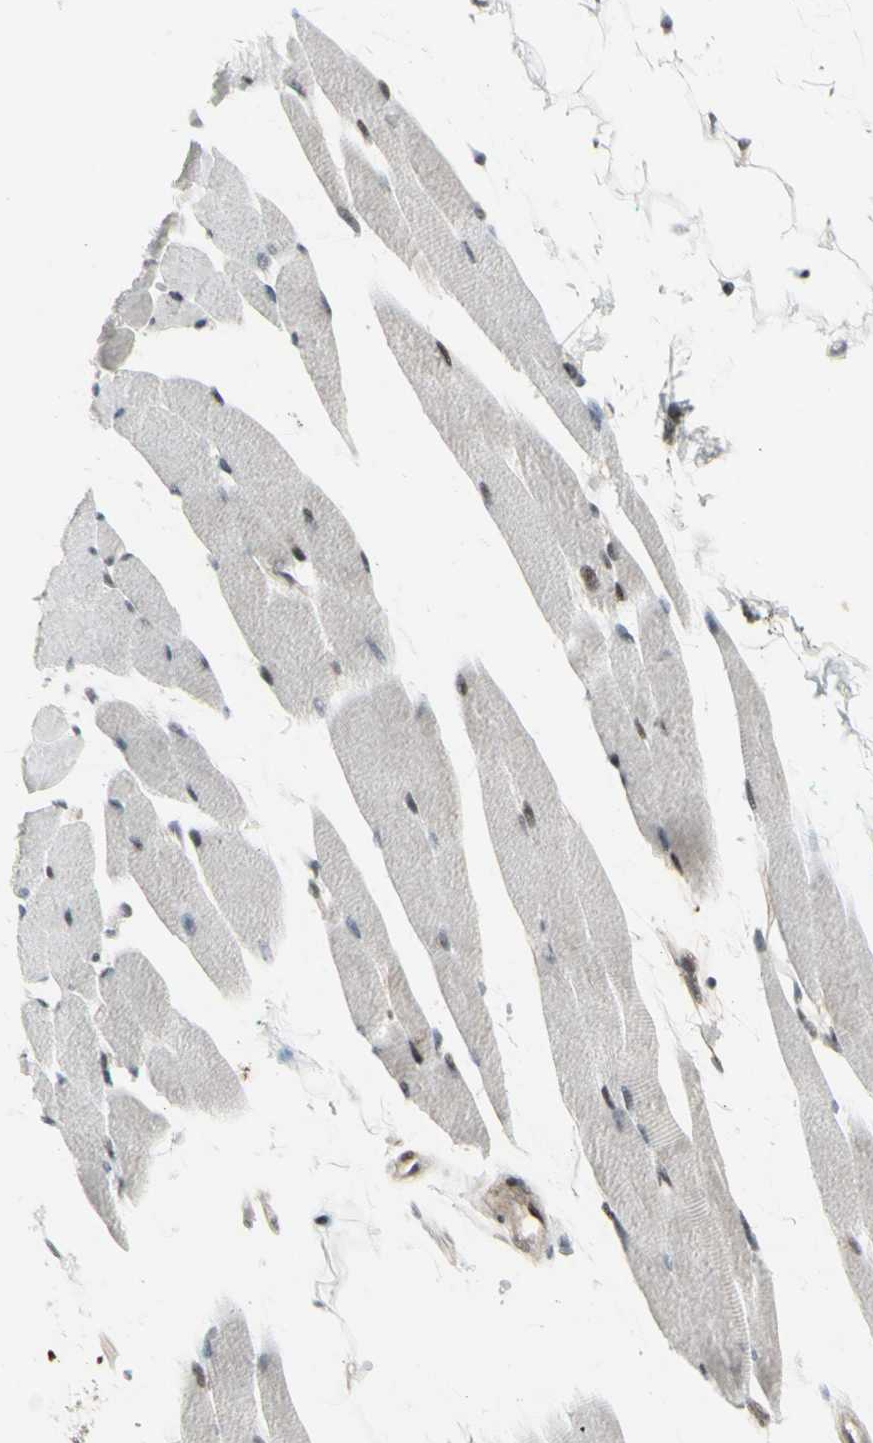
{"staining": {"intensity": "moderate", "quantity": "25%-75%", "location": "cytoplasmic/membranous,nuclear"}, "tissue": "skeletal muscle", "cell_type": "Myocytes", "image_type": "normal", "snomed": [{"axis": "morphology", "description": "Normal tissue, NOS"}, {"axis": "topography", "description": "Skeletal muscle"}, {"axis": "topography", "description": "Oral tissue"}, {"axis": "topography", "description": "Peripheral nerve tissue"}], "caption": "This photomicrograph shows immunohistochemistry staining of unremarkable skeletal muscle, with medium moderate cytoplasmic/membranous,nuclear staining in about 25%-75% of myocytes.", "gene": "SUPT6H", "patient": {"sex": "female", "age": 84}}